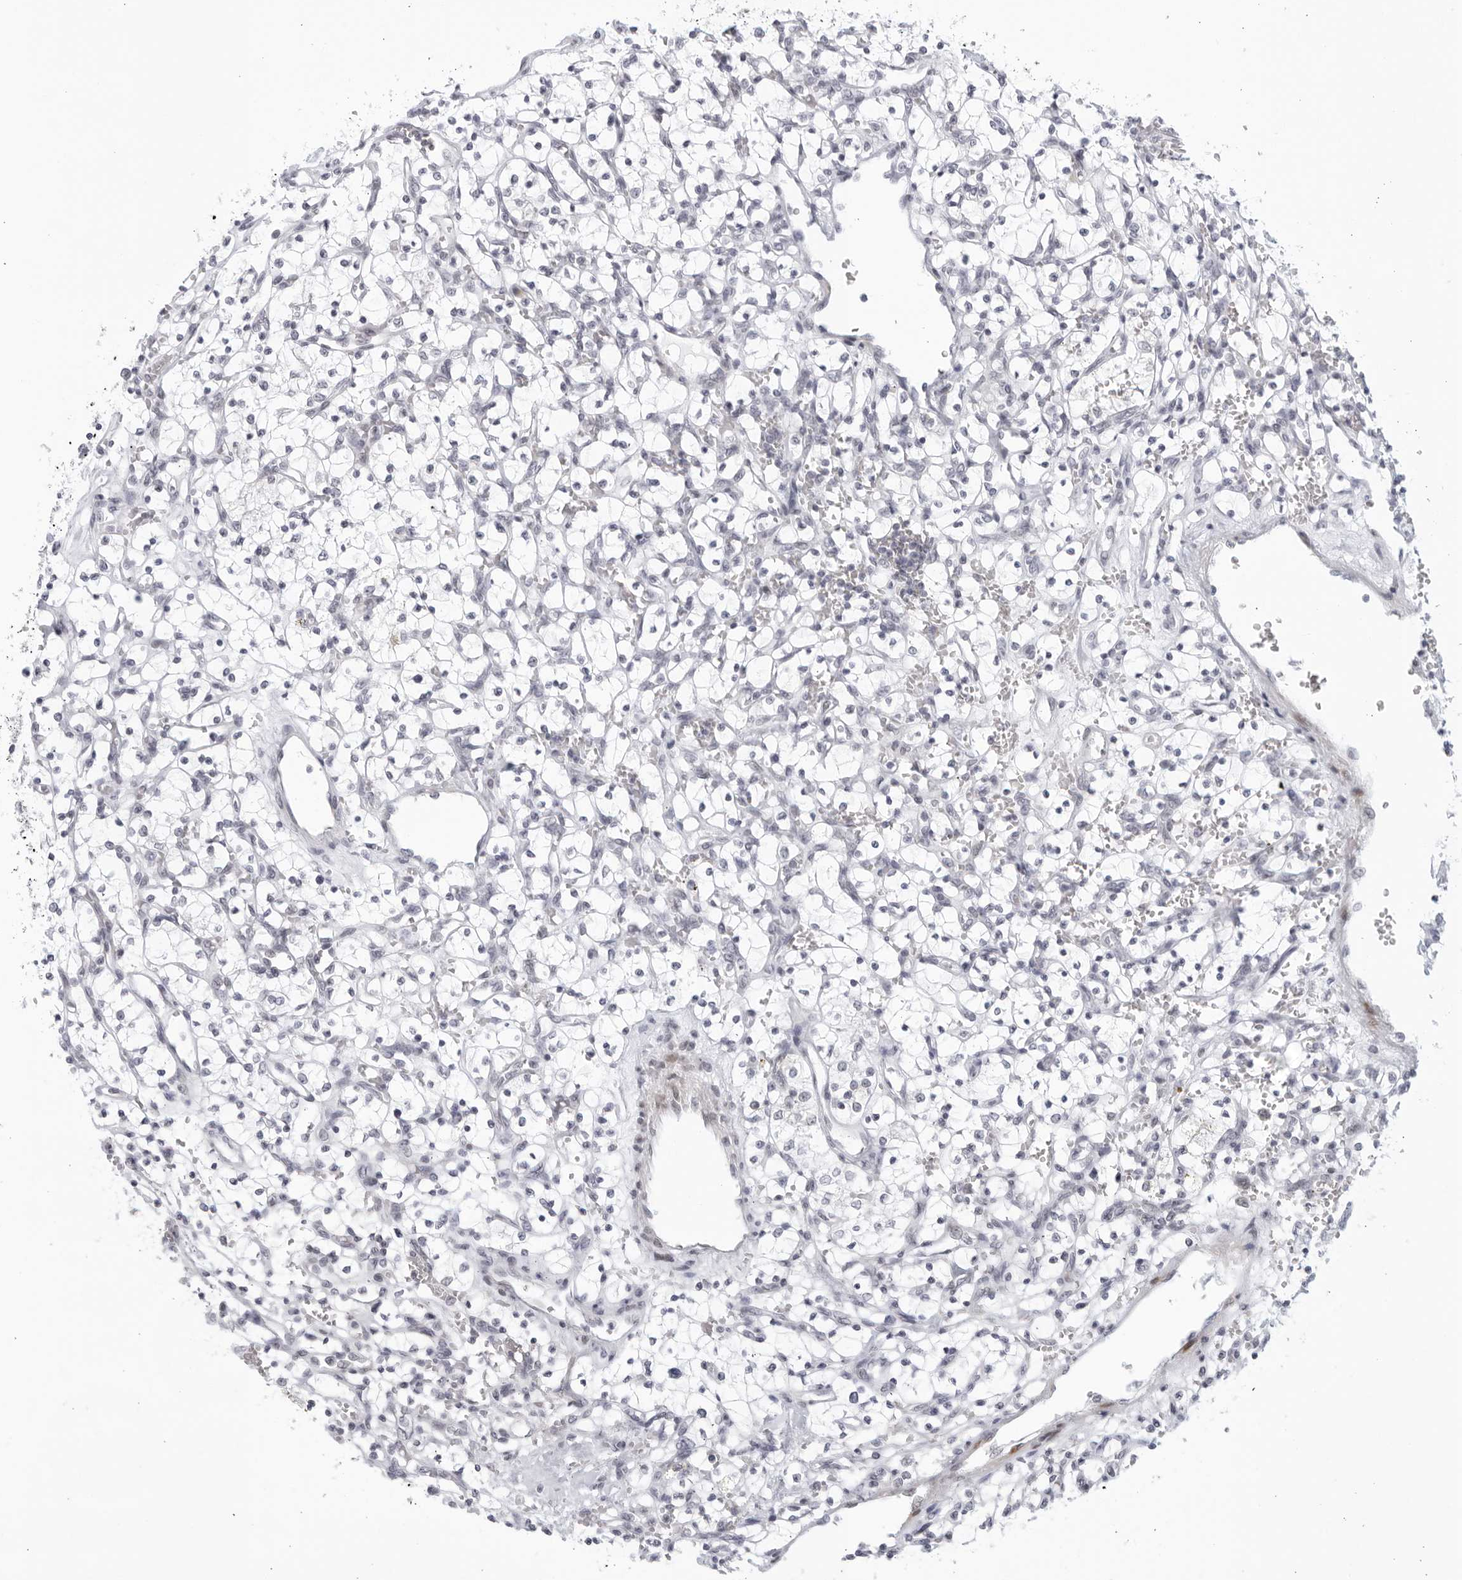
{"staining": {"intensity": "negative", "quantity": "none", "location": "none"}, "tissue": "renal cancer", "cell_type": "Tumor cells", "image_type": "cancer", "snomed": [{"axis": "morphology", "description": "Adenocarcinoma, NOS"}, {"axis": "topography", "description": "Kidney"}], "caption": "Immunohistochemical staining of human renal cancer shows no significant staining in tumor cells.", "gene": "WDTC1", "patient": {"sex": "female", "age": 69}}